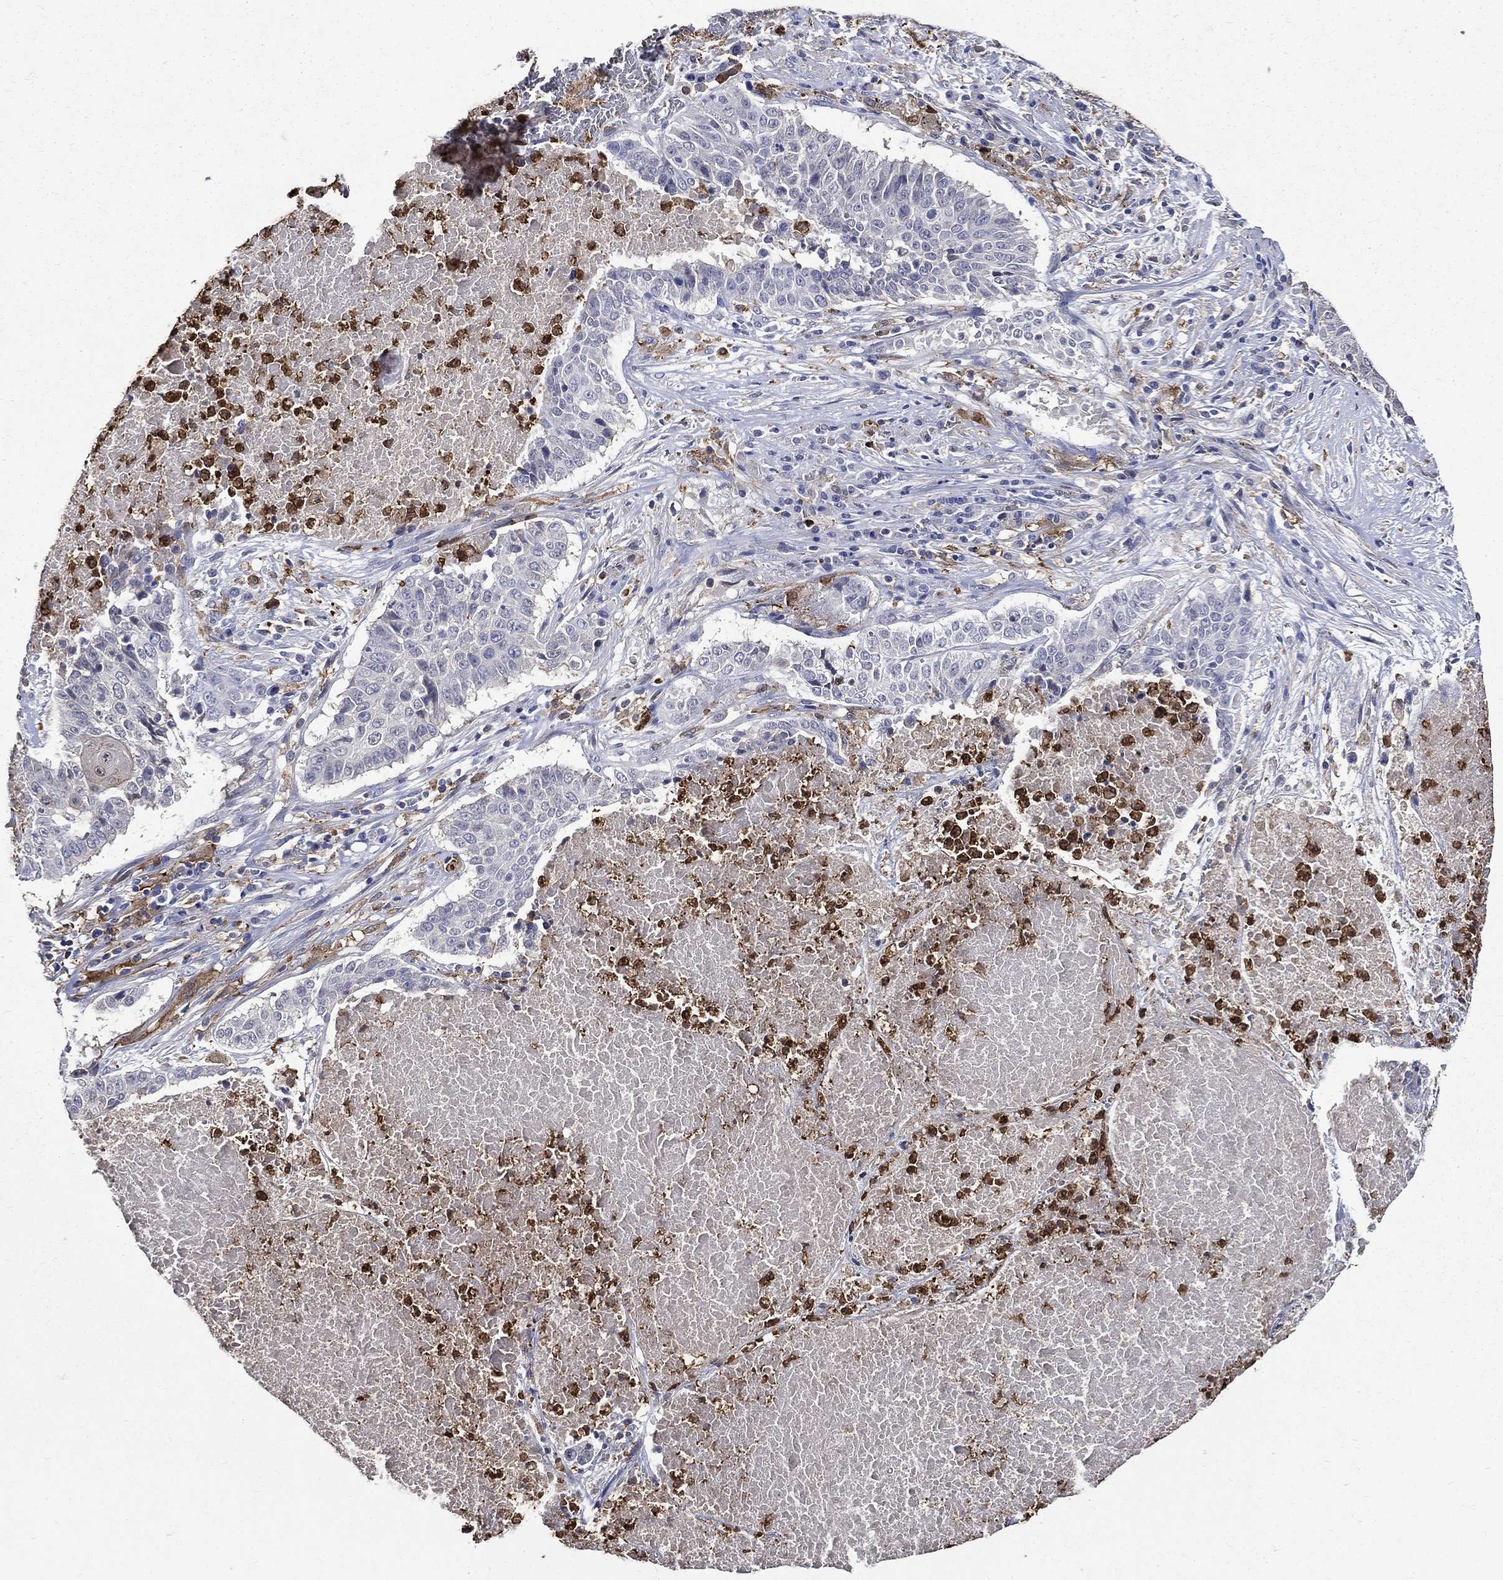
{"staining": {"intensity": "negative", "quantity": "none", "location": "none"}, "tissue": "lung cancer", "cell_type": "Tumor cells", "image_type": "cancer", "snomed": [{"axis": "morphology", "description": "Squamous cell carcinoma, NOS"}, {"axis": "topography", "description": "Lung"}], "caption": "Immunohistochemistry (IHC) micrograph of lung squamous cell carcinoma stained for a protein (brown), which demonstrates no positivity in tumor cells.", "gene": "GPR171", "patient": {"sex": "male", "age": 64}}